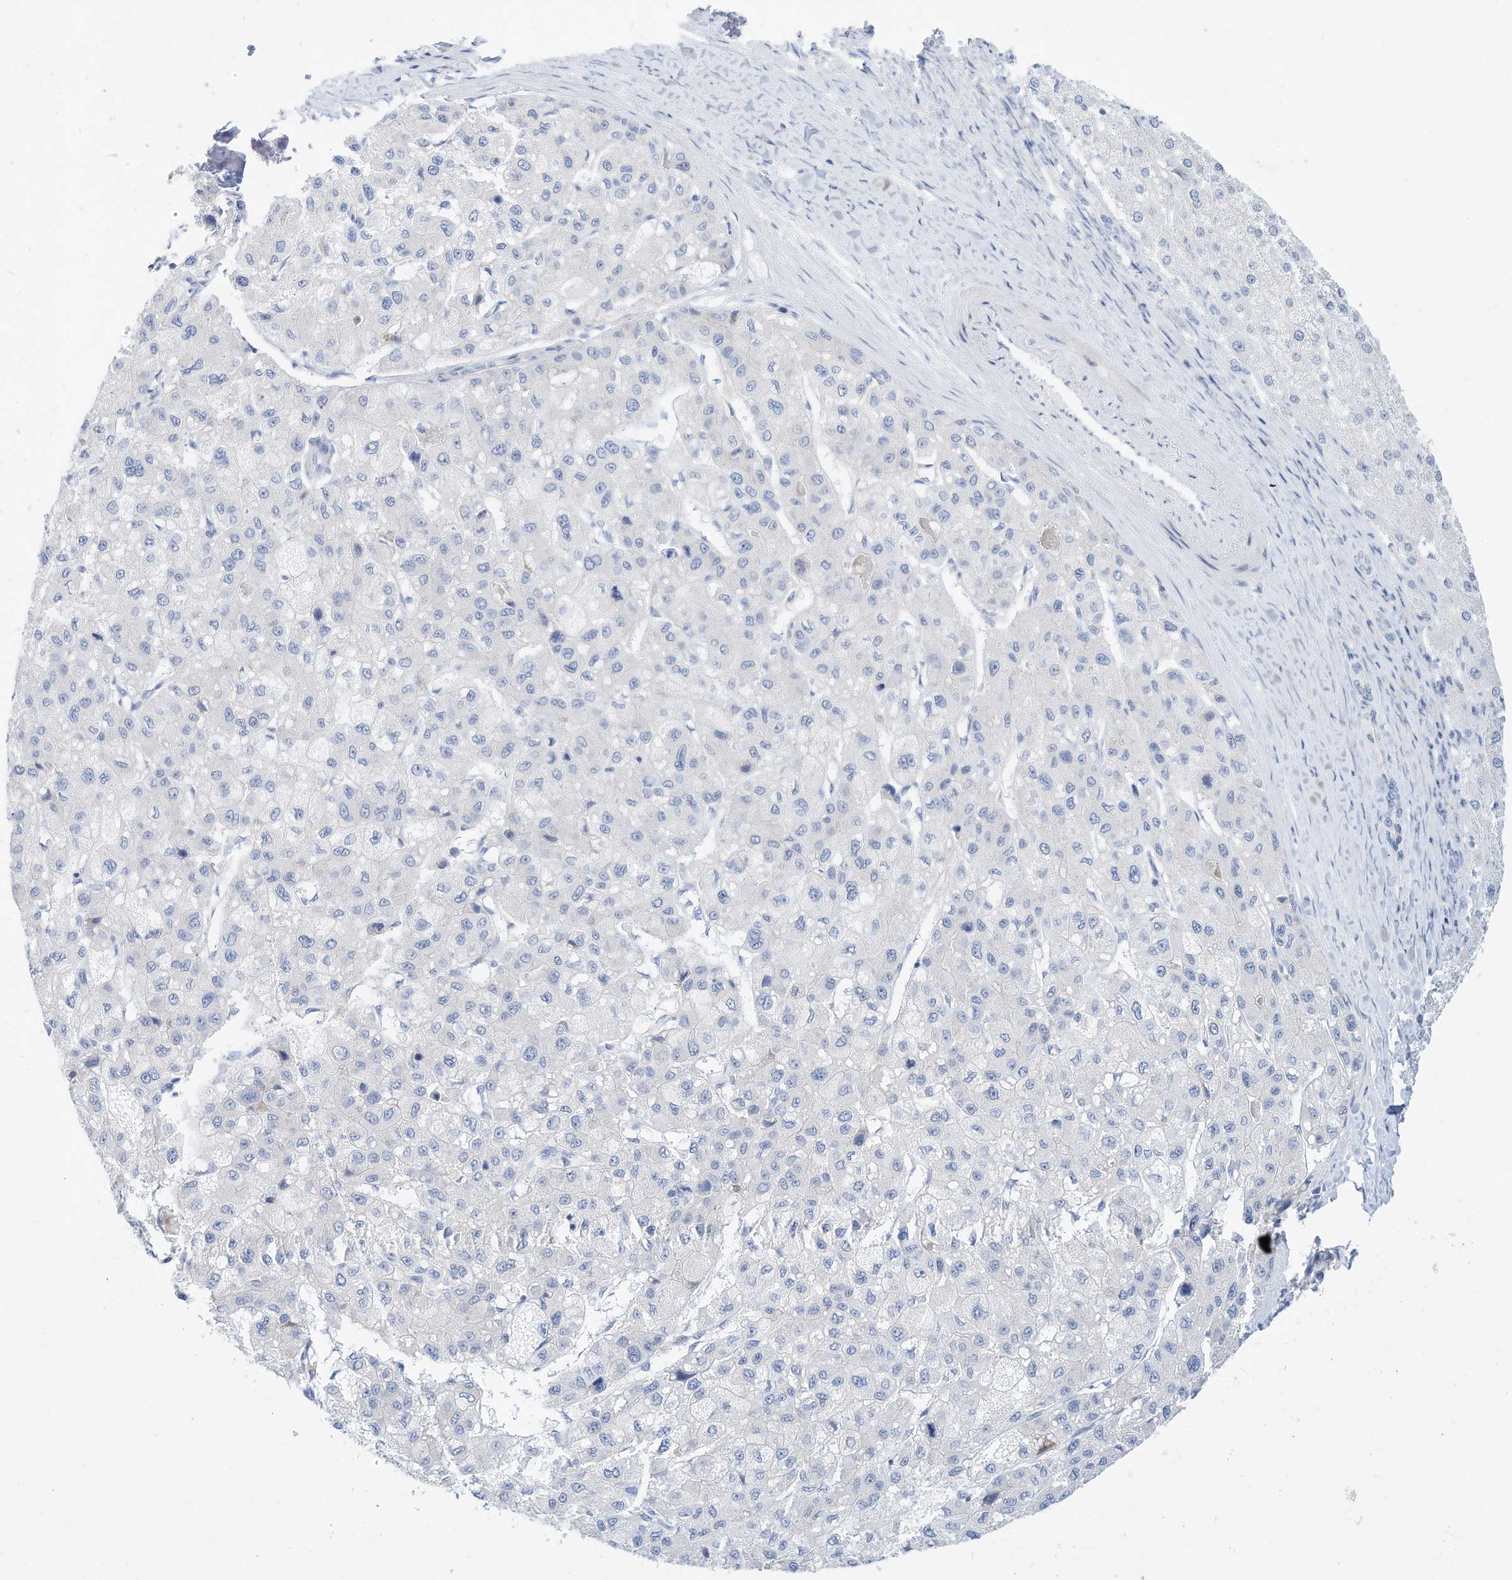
{"staining": {"intensity": "negative", "quantity": "none", "location": "none"}, "tissue": "liver cancer", "cell_type": "Tumor cells", "image_type": "cancer", "snomed": [{"axis": "morphology", "description": "Carcinoma, Hepatocellular, NOS"}, {"axis": "topography", "description": "Liver"}], "caption": "Tumor cells show no significant staining in liver hepatocellular carcinoma.", "gene": "SPOCD1", "patient": {"sex": "male", "age": 80}}